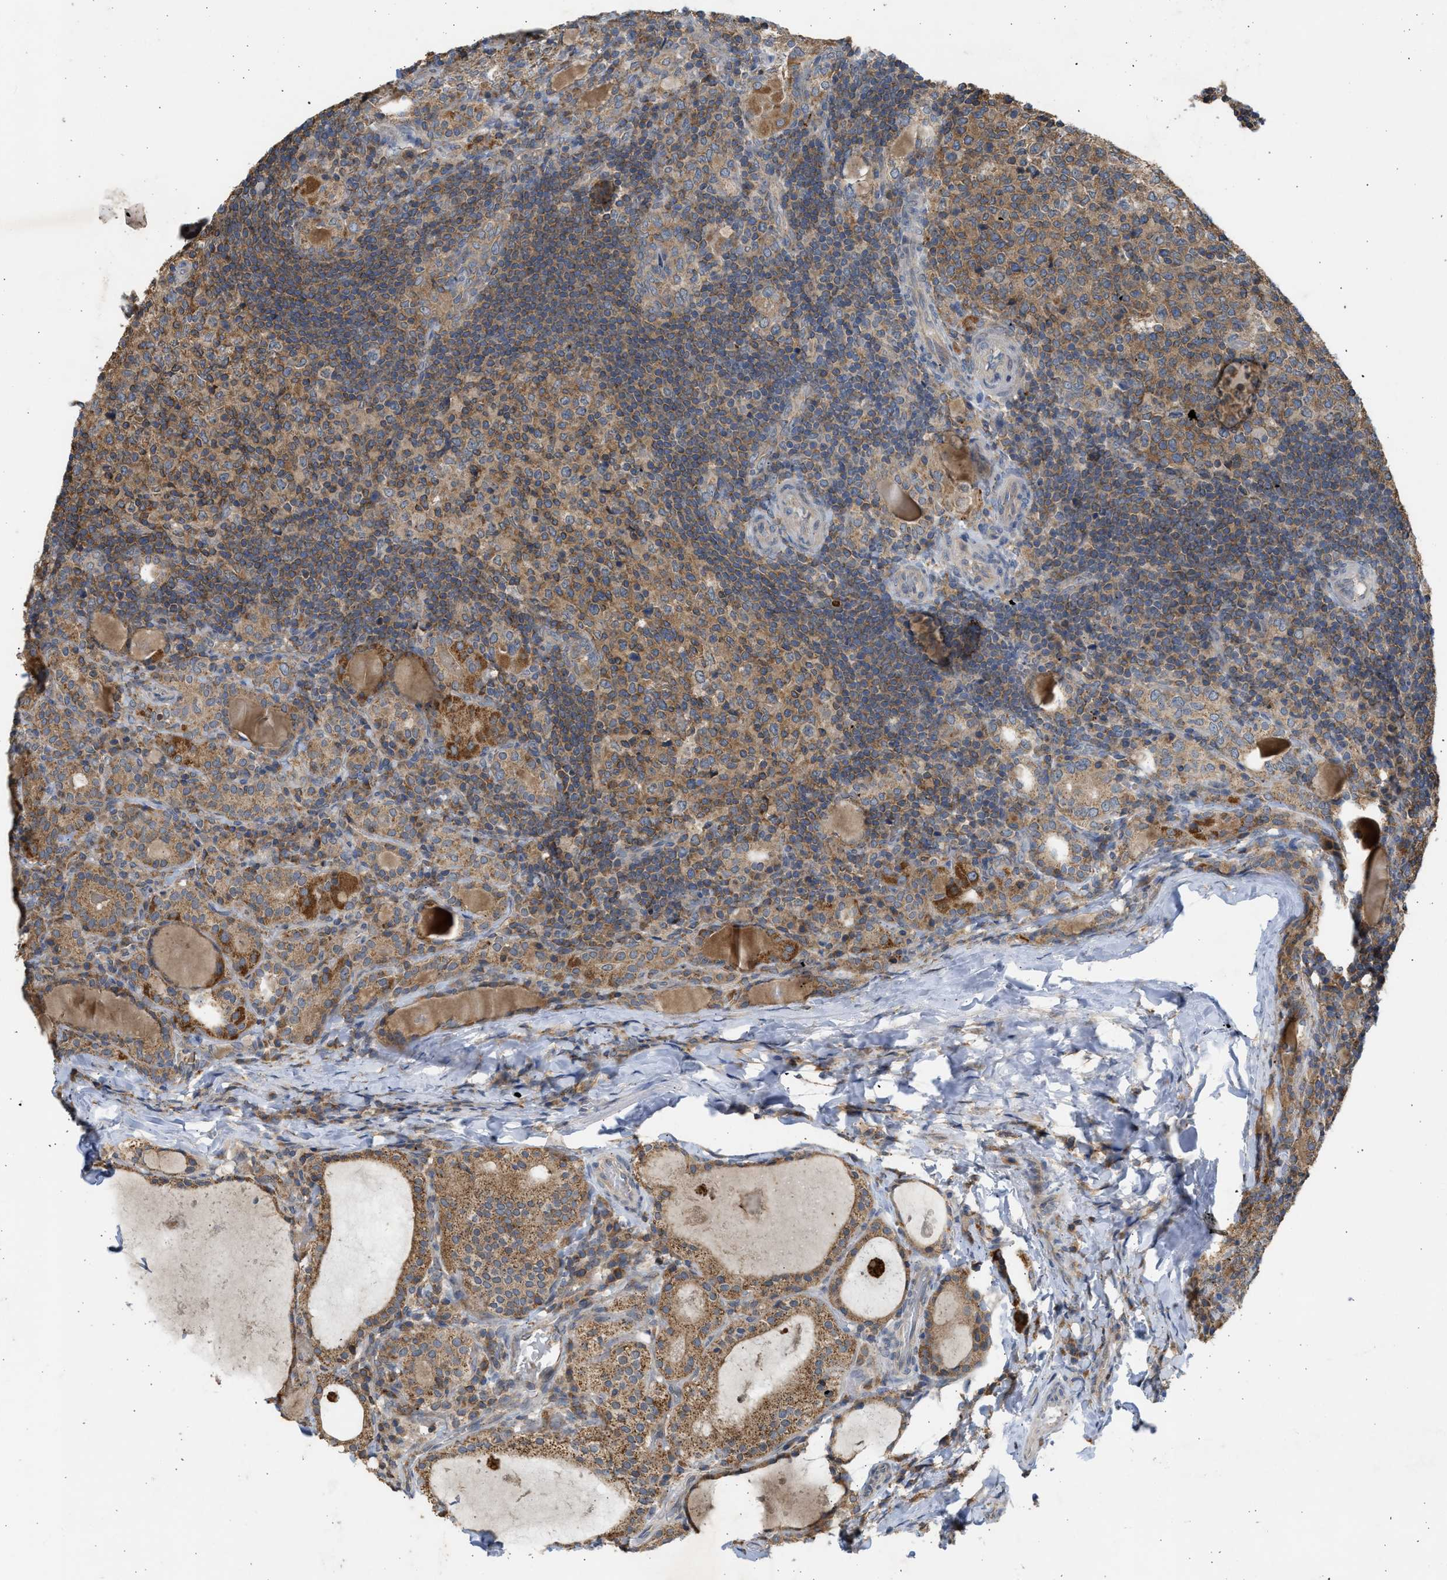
{"staining": {"intensity": "moderate", "quantity": ">75%", "location": "cytoplasmic/membranous"}, "tissue": "thyroid cancer", "cell_type": "Tumor cells", "image_type": "cancer", "snomed": [{"axis": "morphology", "description": "Papillary adenocarcinoma, NOS"}, {"axis": "topography", "description": "Thyroid gland"}], "caption": "High-magnification brightfield microscopy of thyroid papillary adenocarcinoma stained with DAB (3,3'-diaminobenzidine) (brown) and counterstained with hematoxylin (blue). tumor cells exhibit moderate cytoplasmic/membranous expression is seen in approximately>75% of cells.", "gene": "CYP1A1", "patient": {"sex": "female", "age": 42}}